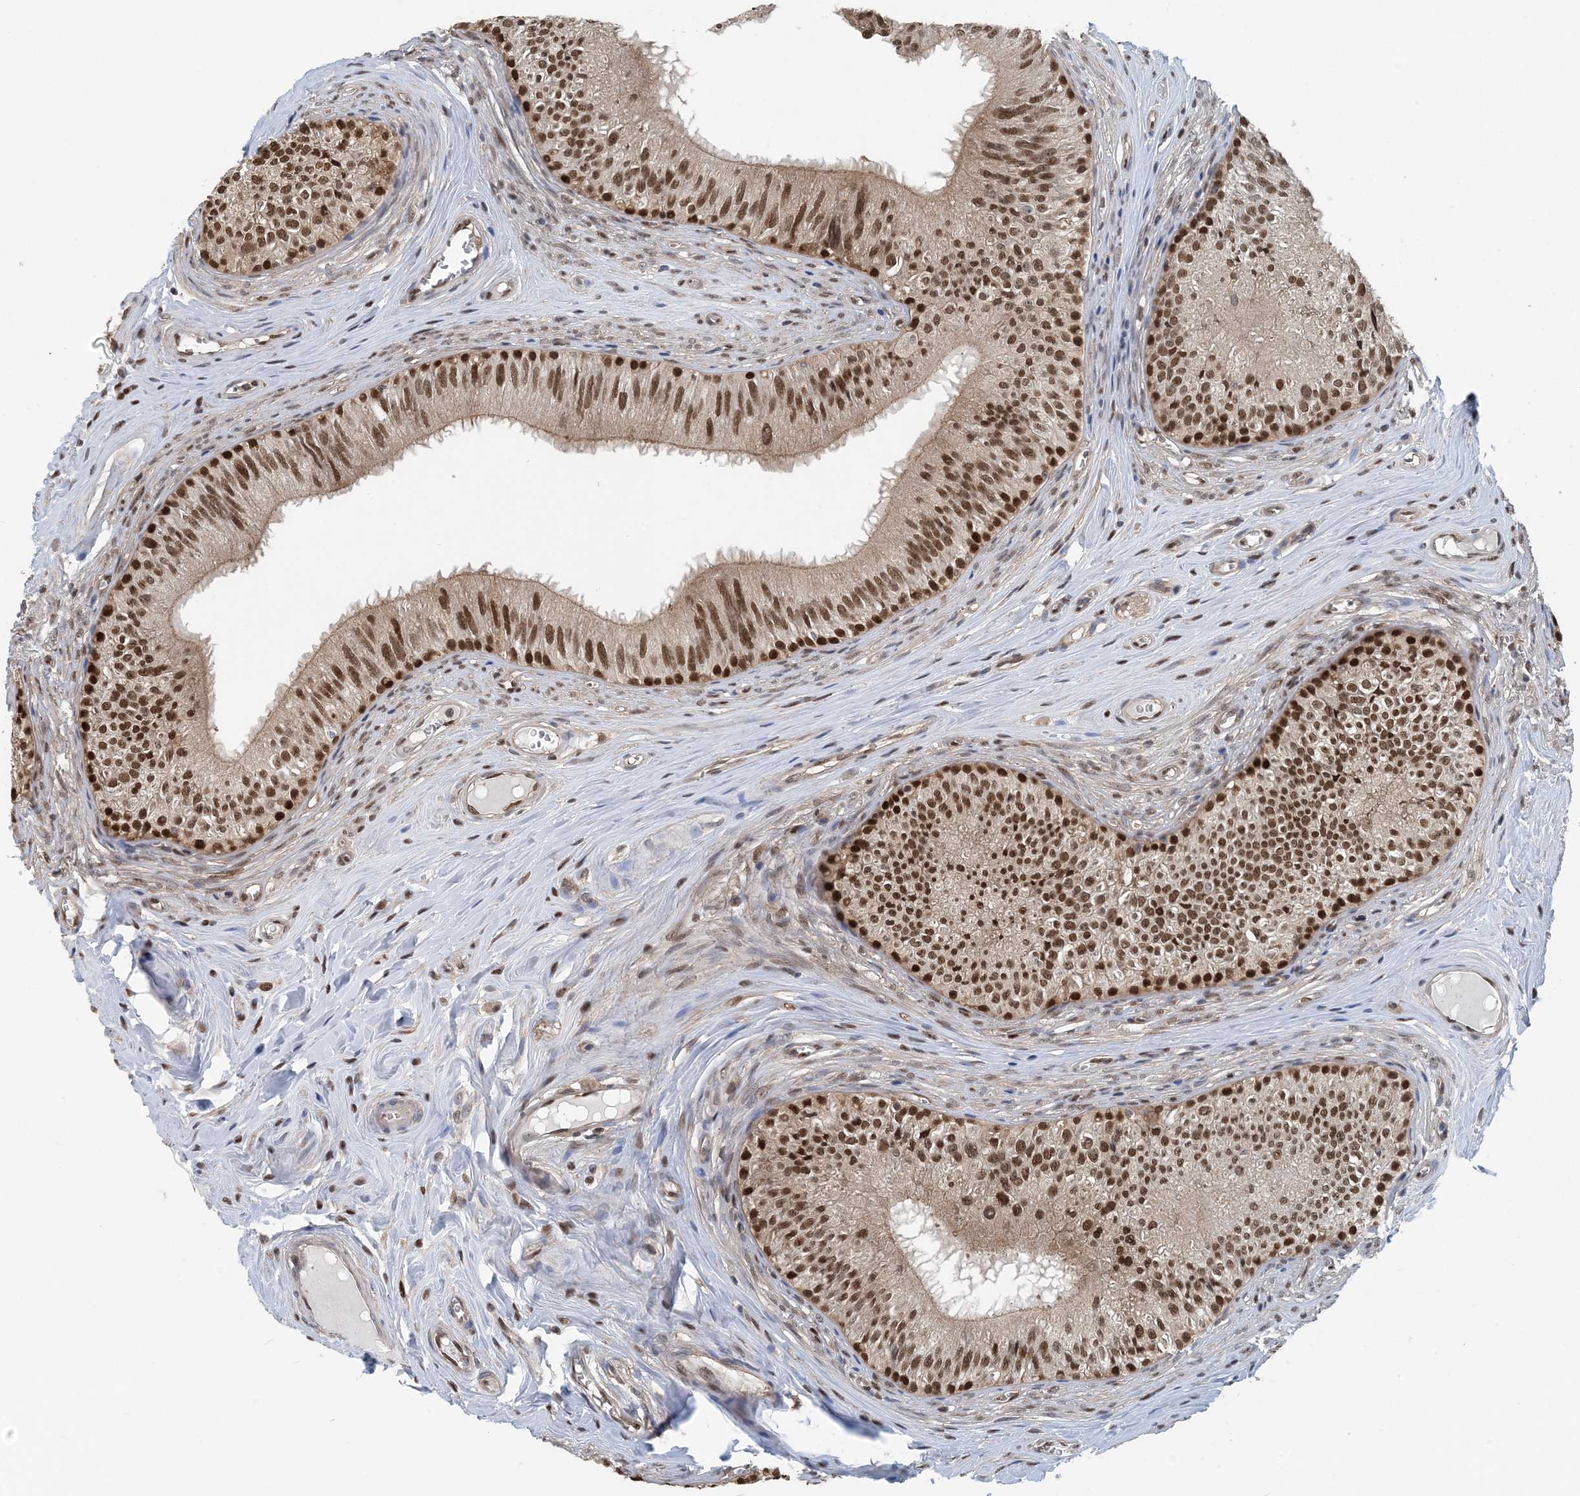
{"staining": {"intensity": "strong", "quantity": ">75%", "location": "cytoplasmic/membranous,nuclear"}, "tissue": "epididymis", "cell_type": "Glandular cells", "image_type": "normal", "snomed": [{"axis": "morphology", "description": "Normal tissue, NOS"}, {"axis": "topography", "description": "Epididymis"}], "caption": "Immunohistochemical staining of unremarkable human epididymis reveals high levels of strong cytoplasmic/membranous,nuclear expression in about >75% of glandular cells.", "gene": "HIKESHI", "patient": {"sex": "male", "age": 46}}